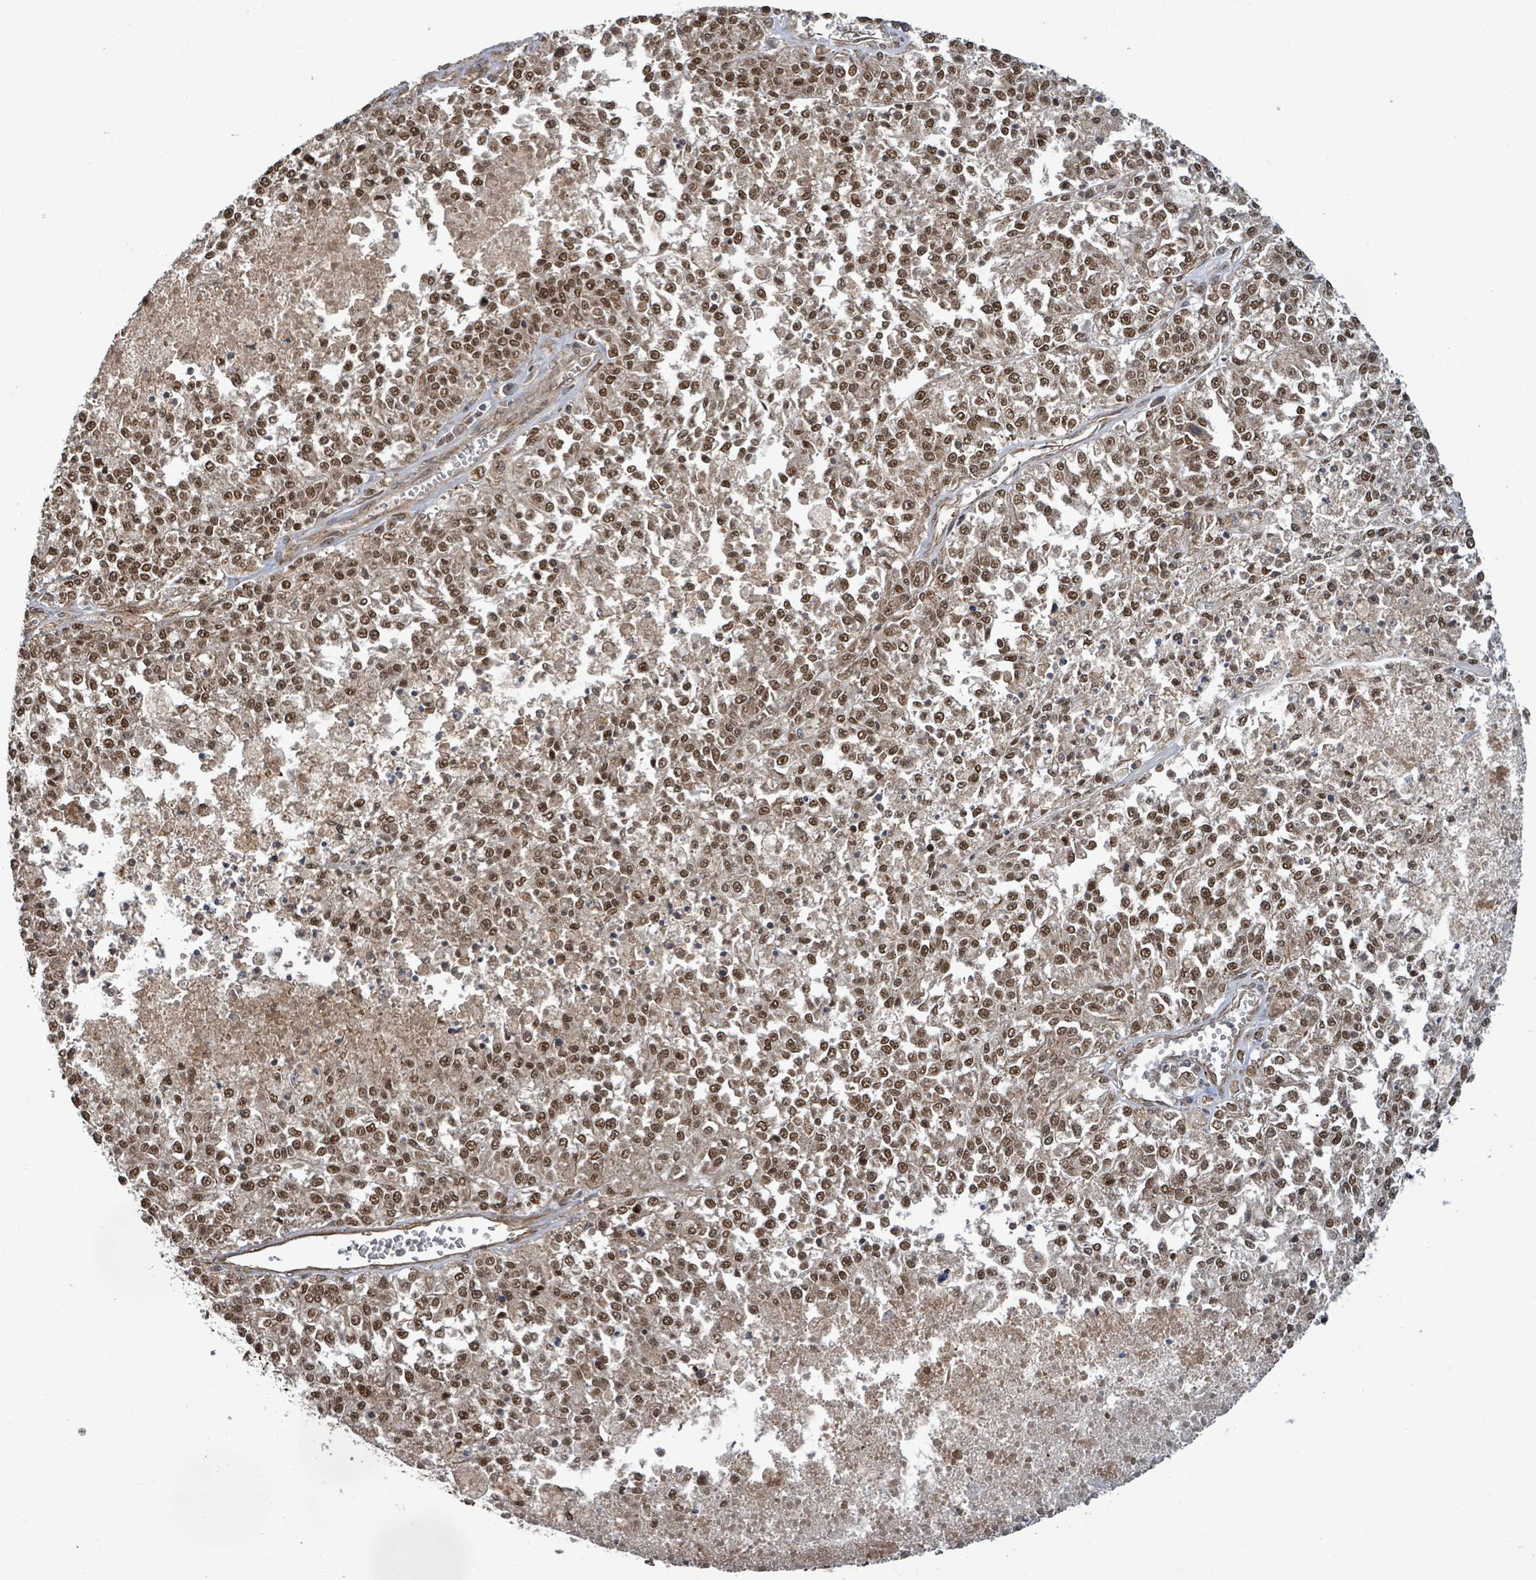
{"staining": {"intensity": "strong", "quantity": ">75%", "location": "cytoplasmic/membranous,nuclear"}, "tissue": "melanoma", "cell_type": "Tumor cells", "image_type": "cancer", "snomed": [{"axis": "morphology", "description": "Malignant melanoma, NOS"}, {"axis": "topography", "description": "Skin"}], "caption": "Approximately >75% of tumor cells in human malignant melanoma display strong cytoplasmic/membranous and nuclear protein positivity as visualized by brown immunohistochemical staining.", "gene": "KLC1", "patient": {"sex": "female", "age": 64}}